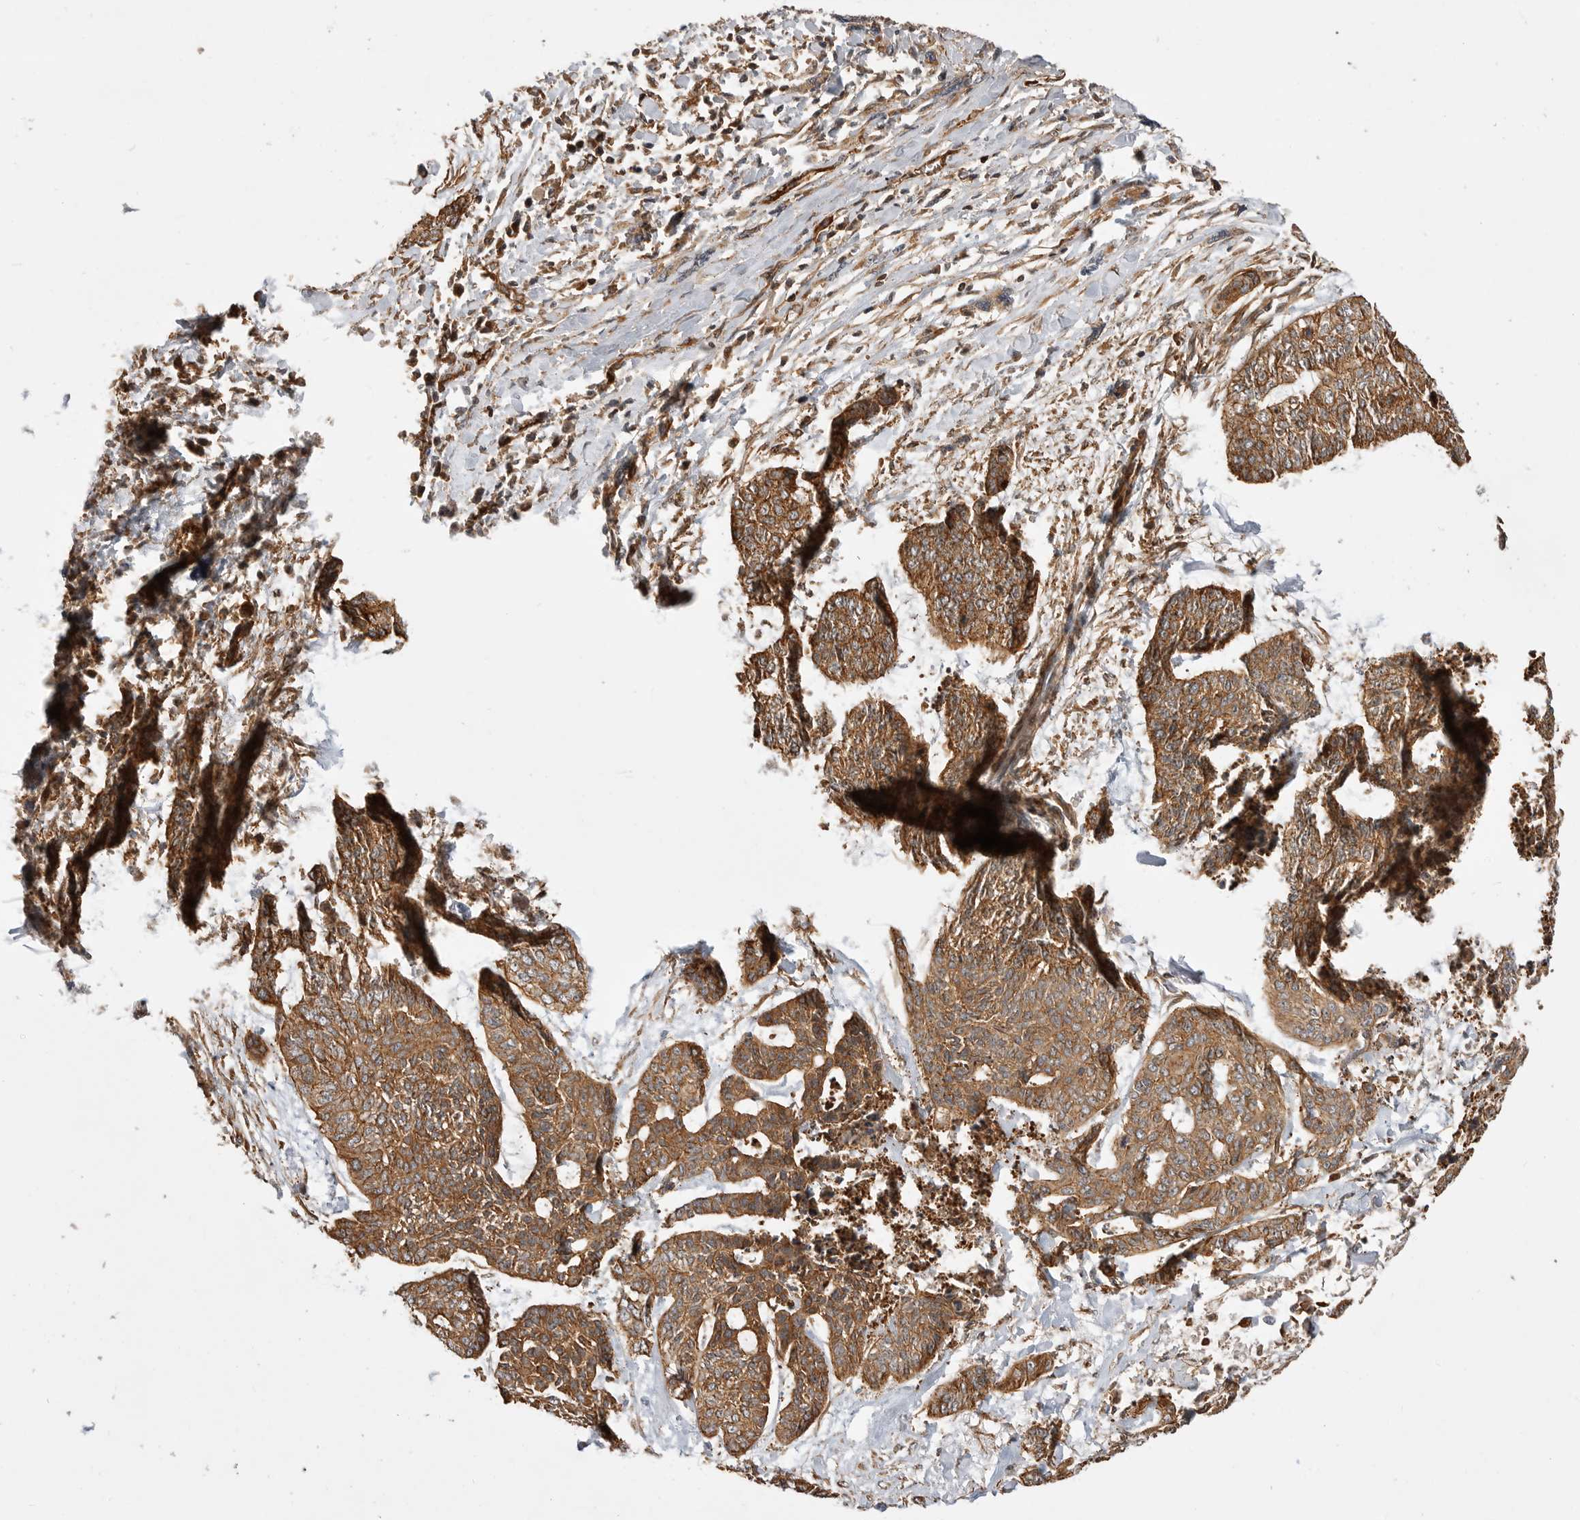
{"staining": {"intensity": "moderate", "quantity": ">75%", "location": "cytoplasmic/membranous"}, "tissue": "skin cancer", "cell_type": "Tumor cells", "image_type": "cancer", "snomed": [{"axis": "morphology", "description": "Basal cell carcinoma"}, {"axis": "topography", "description": "Skin"}], "caption": "The micrograph displays staining of skin cancer, revealing moderate cytoplasmic/membranous protein positivity (brown color) within tumor cells.", "gene": "GPATCH2", "patient": {"sex": "female", "age": 64}}